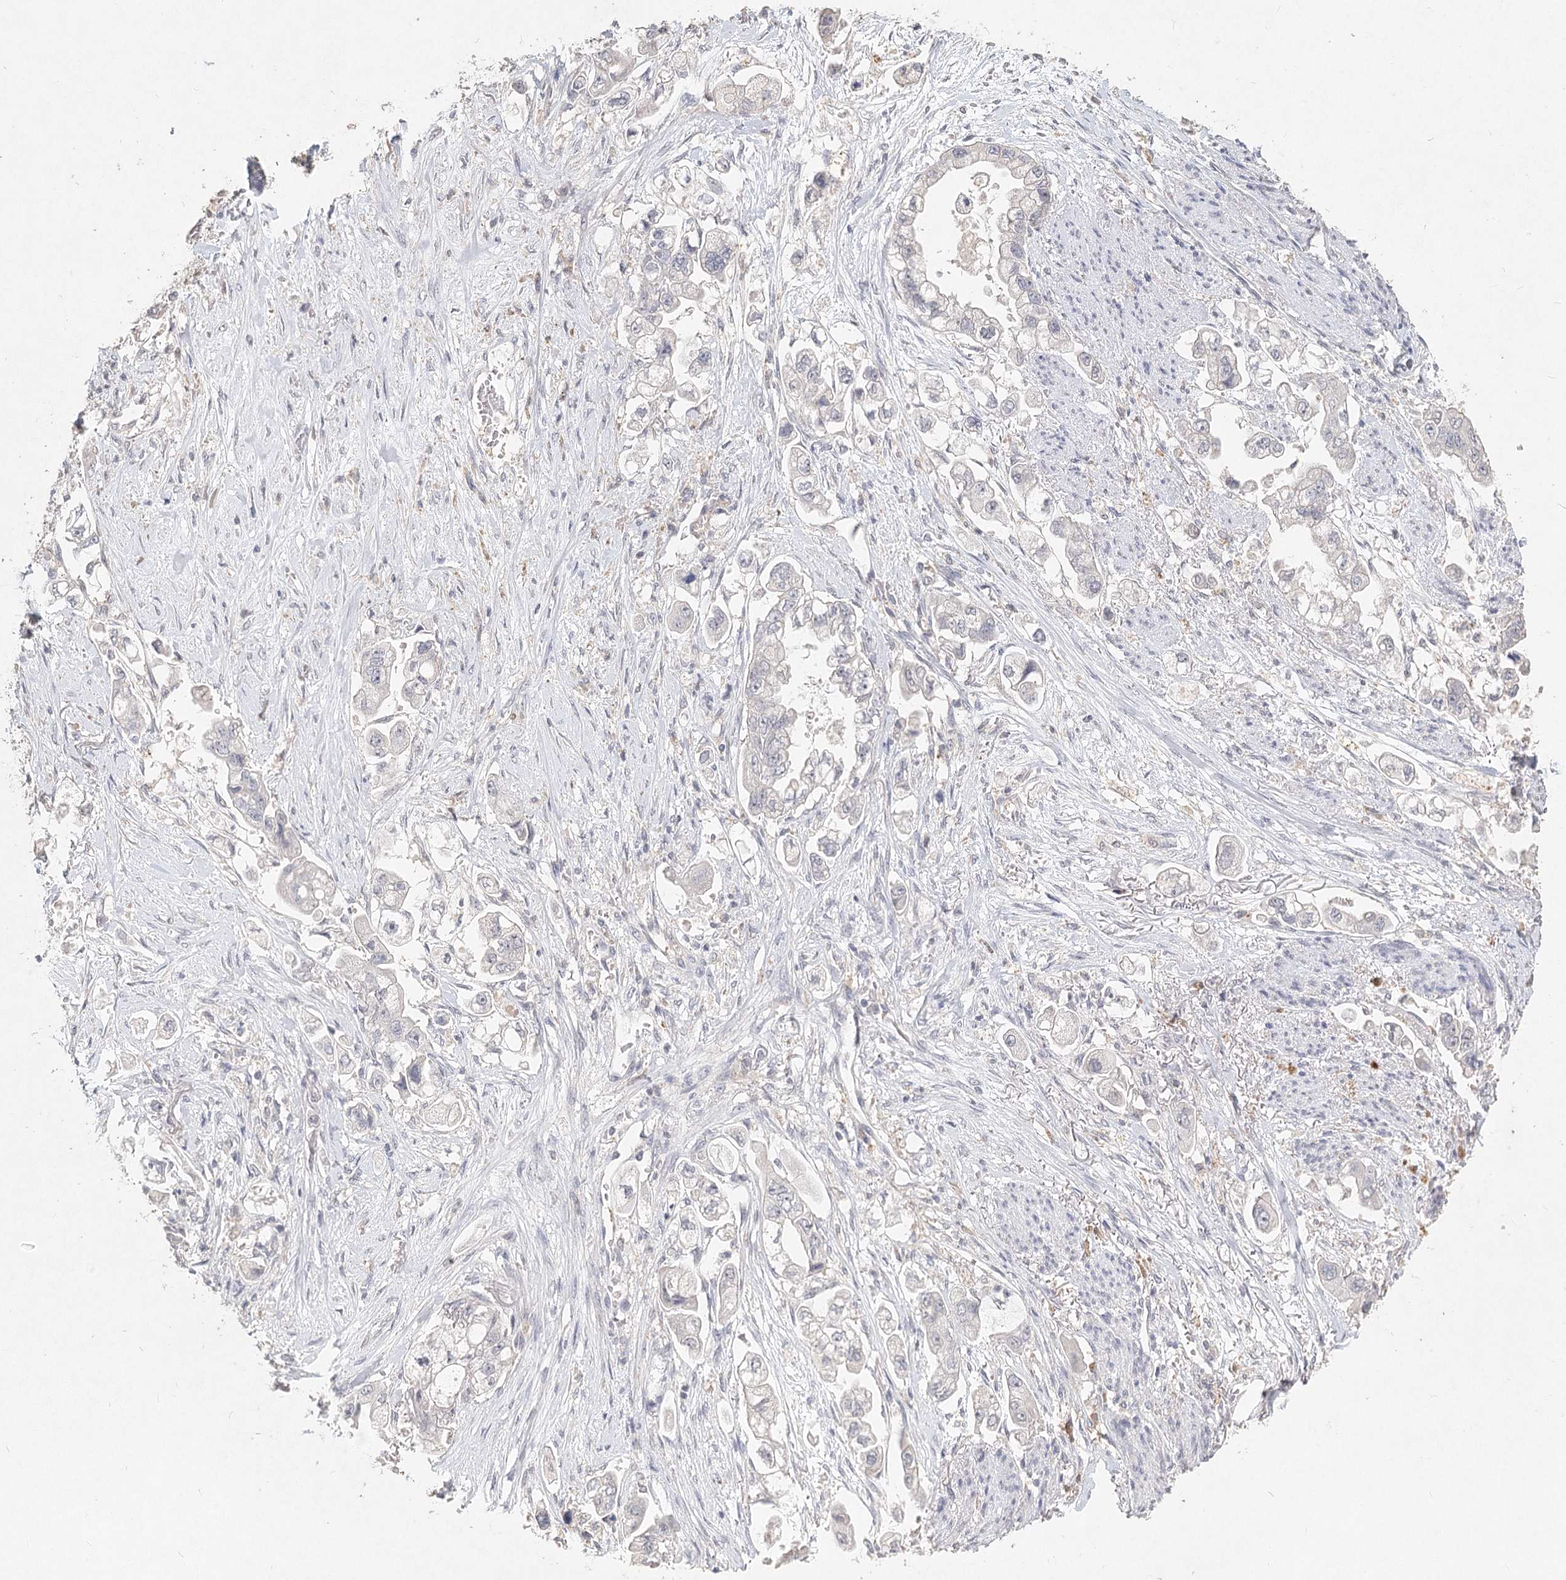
{"staining": {"intensity": "negative", "quantity": "none", "location": "none"}, "tissue": "stomach cancer", "cell_type": "Tumor cells", "image_type": "cancer", "snomed": [{"axis": "morphology", "description": "Adenocarcinoma, NOS"}, {"axis": "topography", "description": "Stomach"}], "caption": "Adenocarcinoma (stomach) was stained to show a protein in brown. There is no significant staining in tumor cells. The staining is performed using DAB (3,3'-diaminobenzidine) brown chromogen with nuclei counter-stained in using hematoxylin.", "gene": "ARSI", "patient": {"sex": "male", "age": 62}}